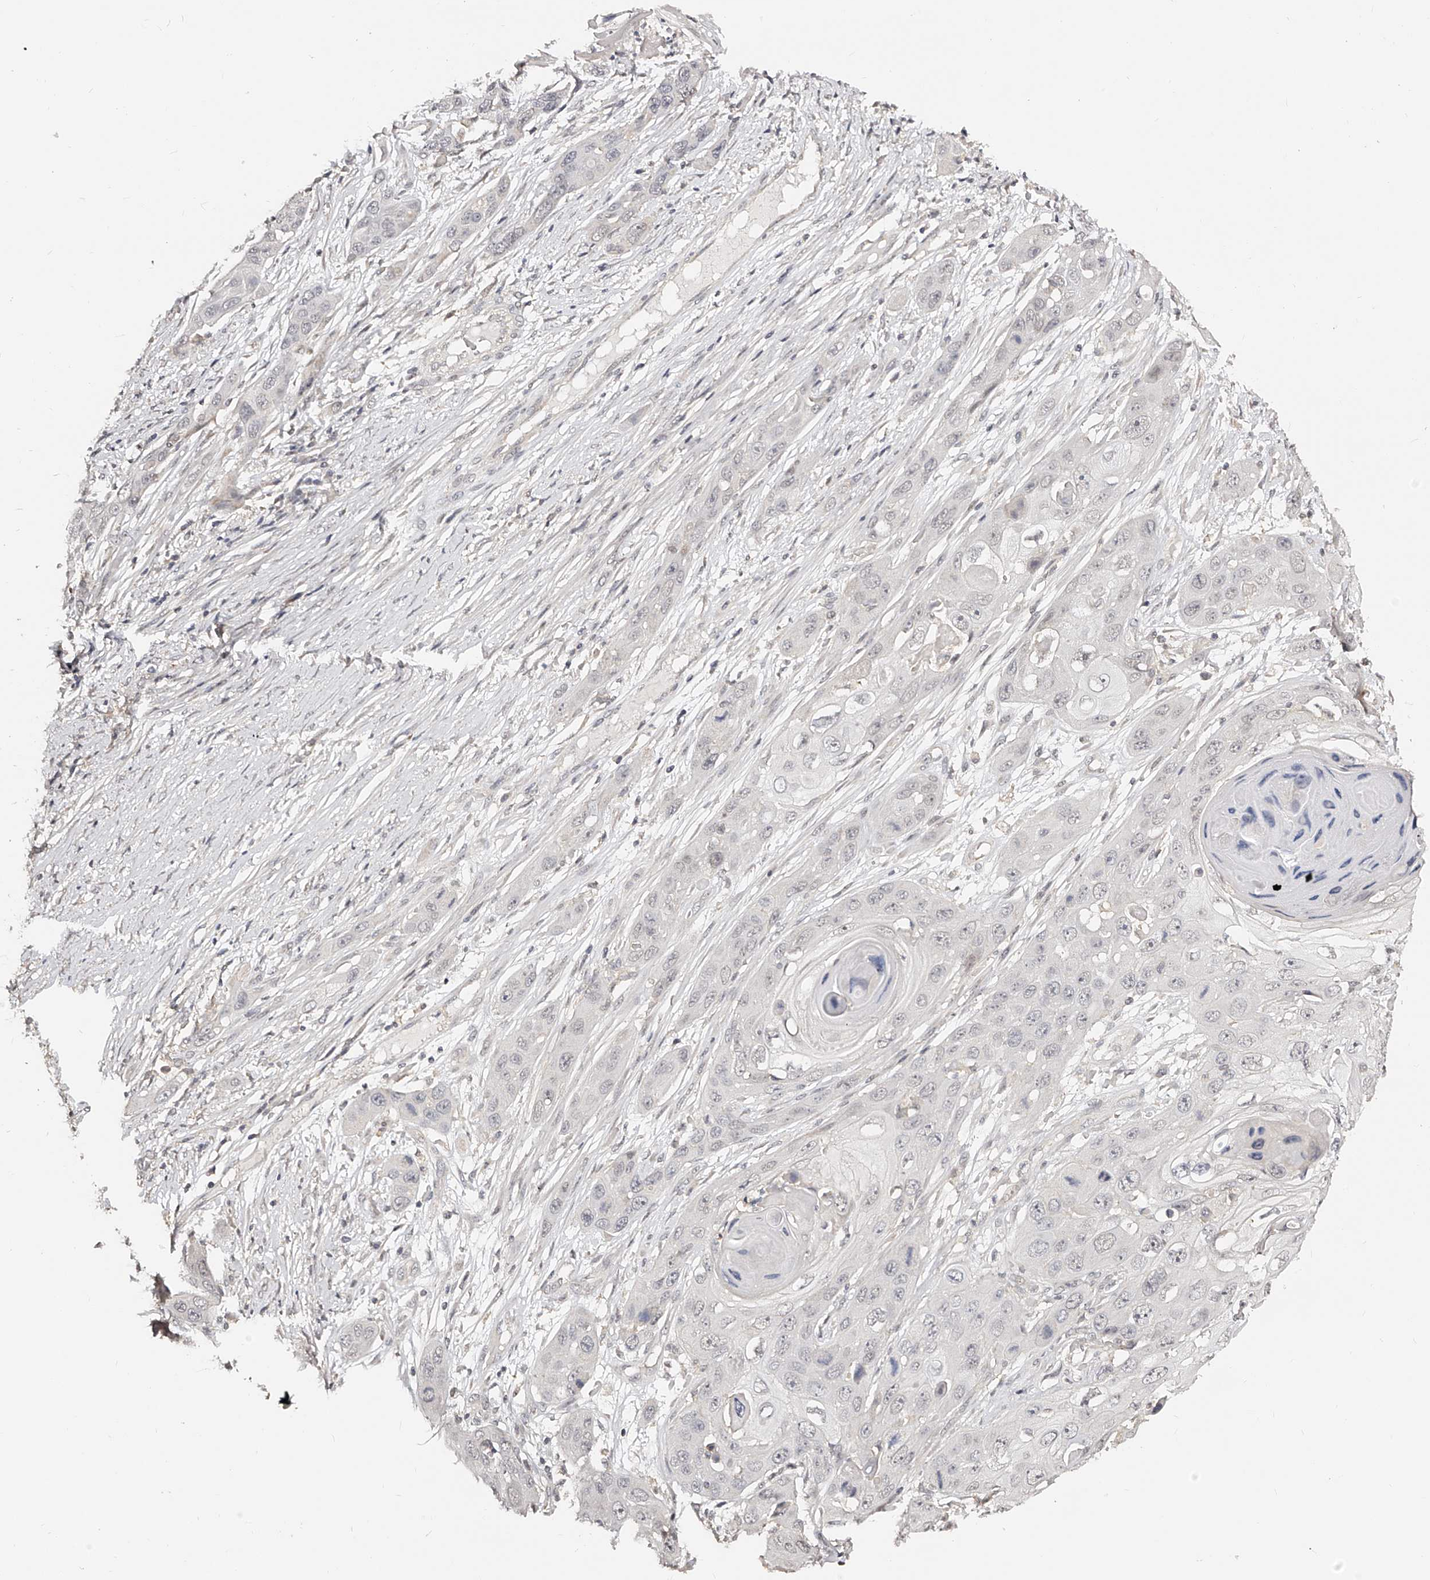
{"staining": {"intensity": "negative", "quantity": "none", "location": "none"}, "tissue": "skin cancer", "cell_type": "Tumor cells", "image_type": "cancer", "snomed": [{"axis": "morphology", "description": "Squamous cell carcinoma, NOS"}, {"axis": "topography", "description": "Skin"}], "caption": "High power microscopy histopathology image of an immunohistochemistry image of skin cancer, revealing no significant expression in tumor cells.", "gene": "ZNF789", "patient": {"sex": "male", "age": 55}}